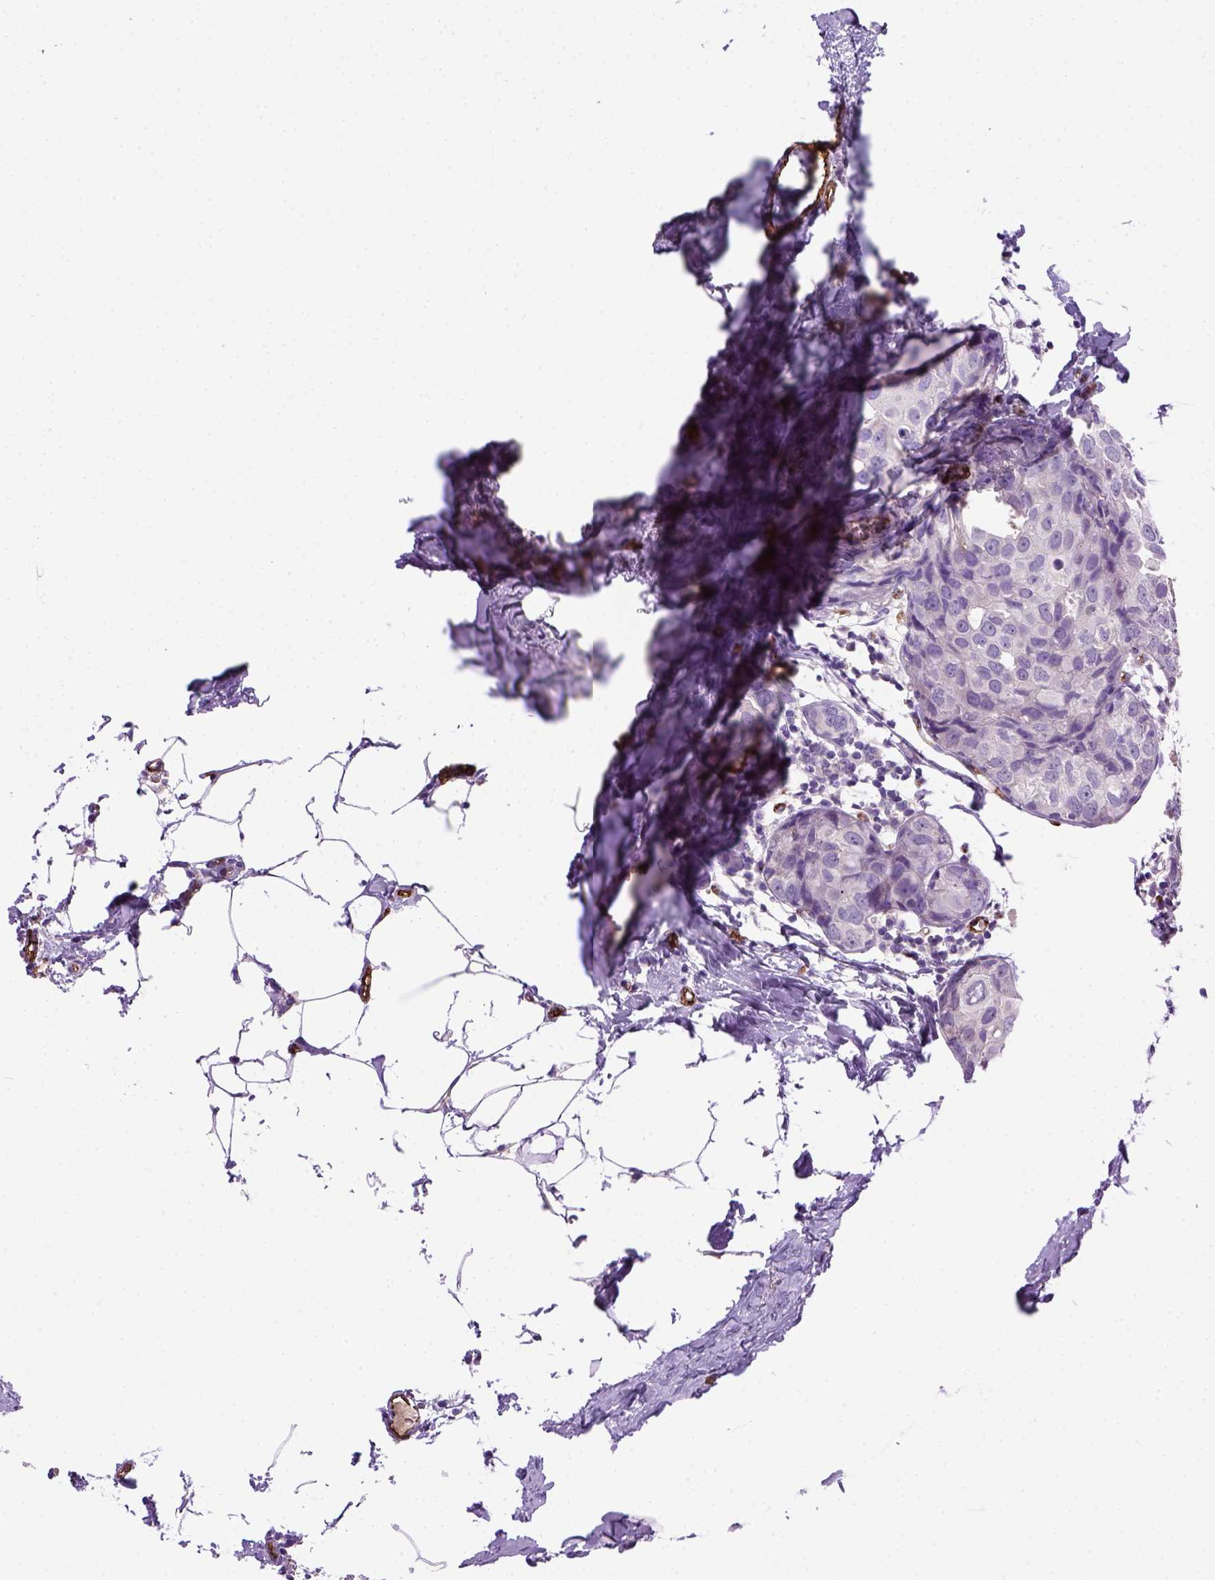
{"staining": {"intensity": "negative", "quantity": "none", "location": "none"}, "tissue": "breast cancer", "cell_type": "Tumor cells", "image_type": "cancer", "snomed": [{"axis": "morphology", "description": "Duct carcinoma"}, {"axis": "topography", "description": "Breast"}], "caption": "Histopathology image shows no protein staining in tumor cells of infiltrating ductal carcinoma (breast) tissue.", "gene": "VWF", "patient": {"sex": "female", "age": 38}}